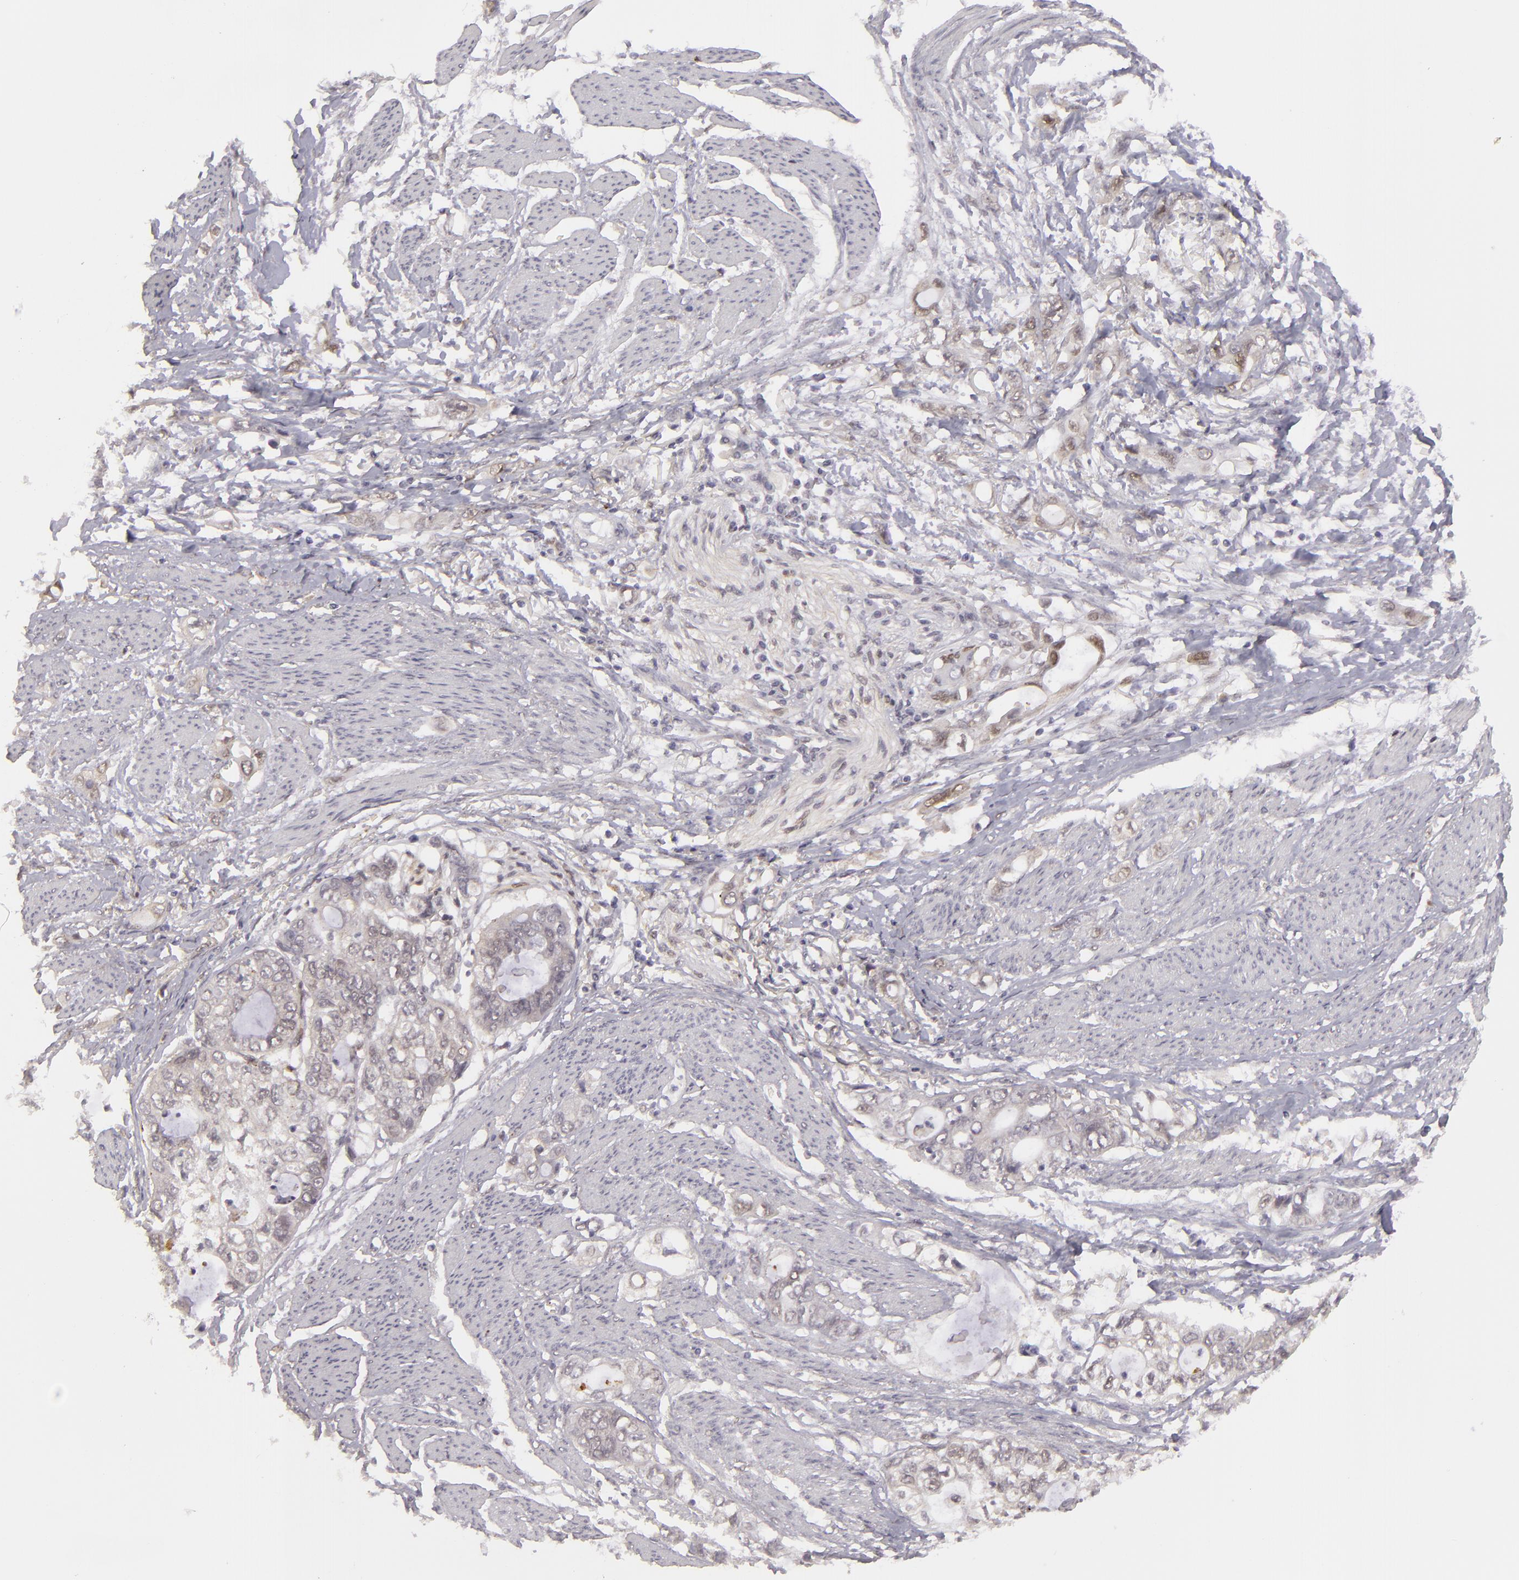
{"staining": {"intensity": "weak", "quantity": "25%-75%", "location": "nuclear"}, "tissue": "stomach cancer", "cell_type": "Tumor cells", "image_type": "cancer", "snomed": [{"axis": "morphology", "description": "Adenocarcinoma, NOS"}, {"axis": "topography", "description": "Stomach, upper"}], "caption": "This is a histology image of IHC staining of stomach cancer (adenocarcinoma), which shows weak expression in the nuclear of tumor cells.", "gene": "EFS", "patient": {"sex": "female", "age": 52}}